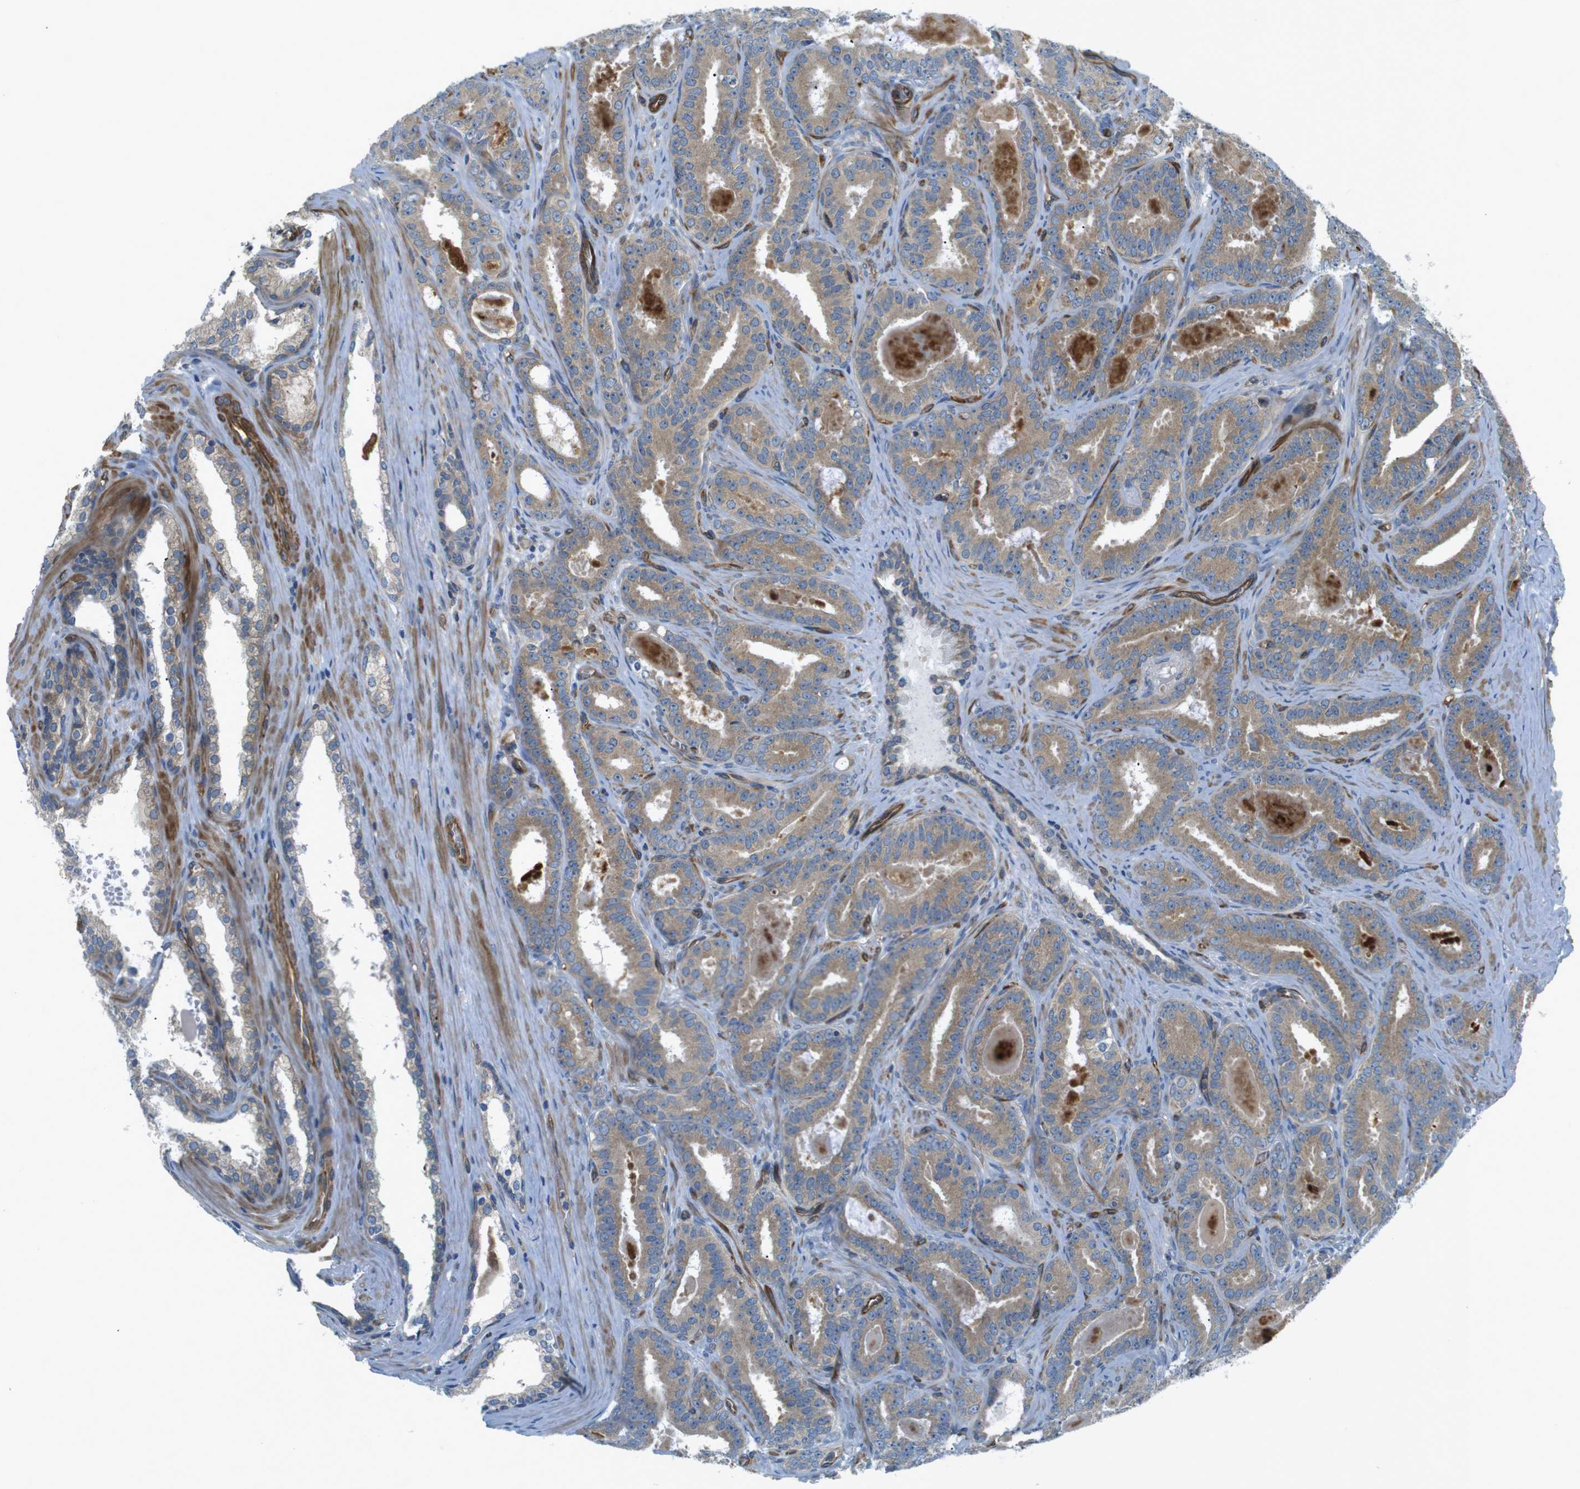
{"staining": {"intensity": "weak", "quantity": ">75%", "location": "cytoplasmic/membranous"}, "tissue": "prostate cancer", "cell_type": "Tumor cells", "image_type": "cancer", "snomed": [{"axis": "morphology", "description": "Adenocarcinoma, High grade"}, {"axis": "topography", "description": "Prostate"}], "caption": "Protein expression analysis of human prostate cancer (adenocarcinoma (high-grade)) reveals weak cytoplasmic/membranous expression in approximately >75% of tumor cells.", "gene": "TSC1", "patient": {"sex": "male", "age": 60}}